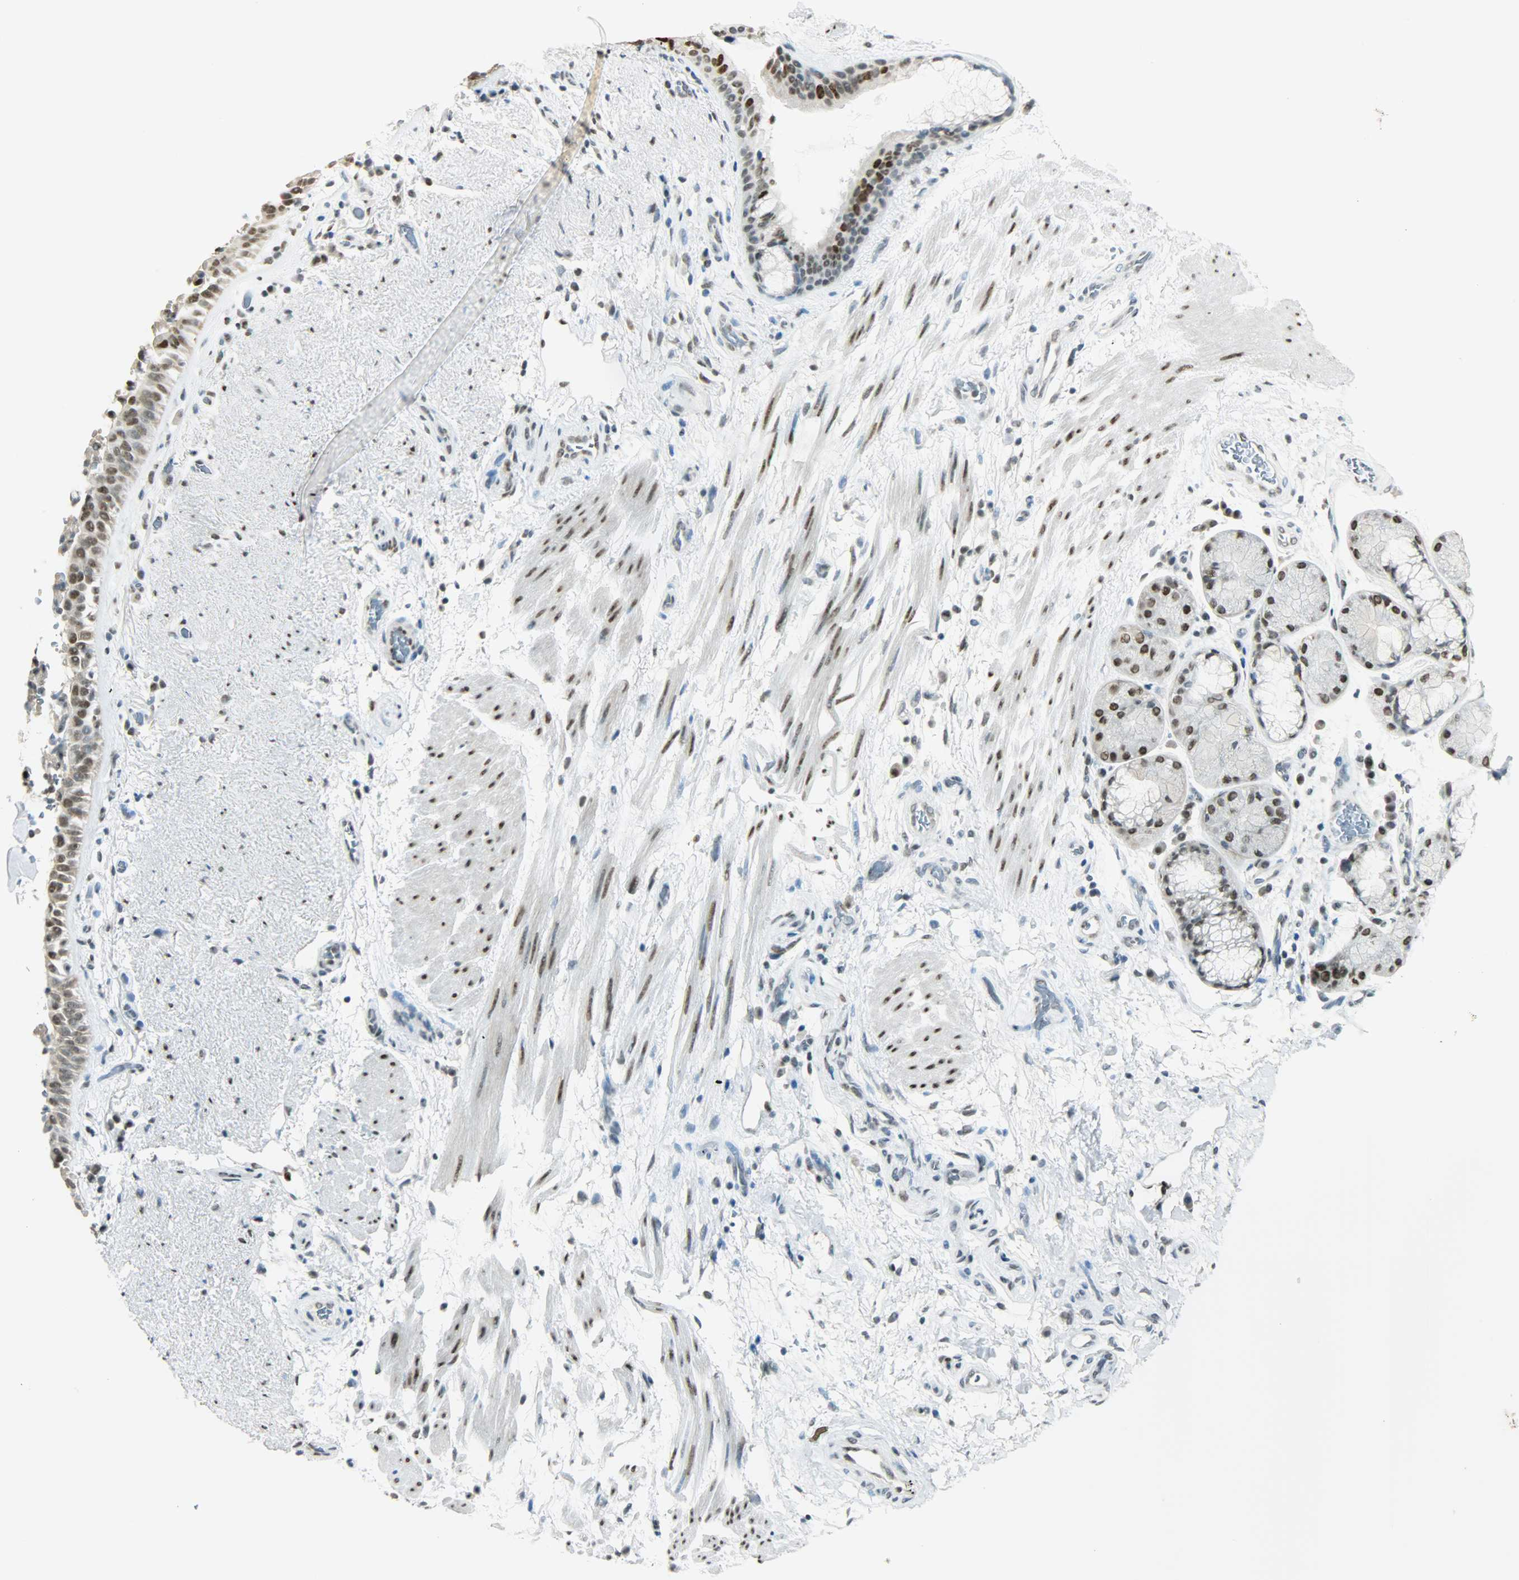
{"staining": {"intensity": "strong", "quantity": ">75%", "location": "nuclear"}, "tissue": "bronchus", "cell_type": "Respiratory epithelial cells", "image_type": "normal", "snomed": [{"axis": "morphology", "description": "Normal tissue, NOS"}, {"axis": "topography", "description": "Bronchus"}], "caption": "The image reveals a brown stain indicating the presence of a protein in the nuclear of respiratory epithelial cells in bronchus.", "gene": "MYEF2", "patient": {"sex": "female", "age": 54}}